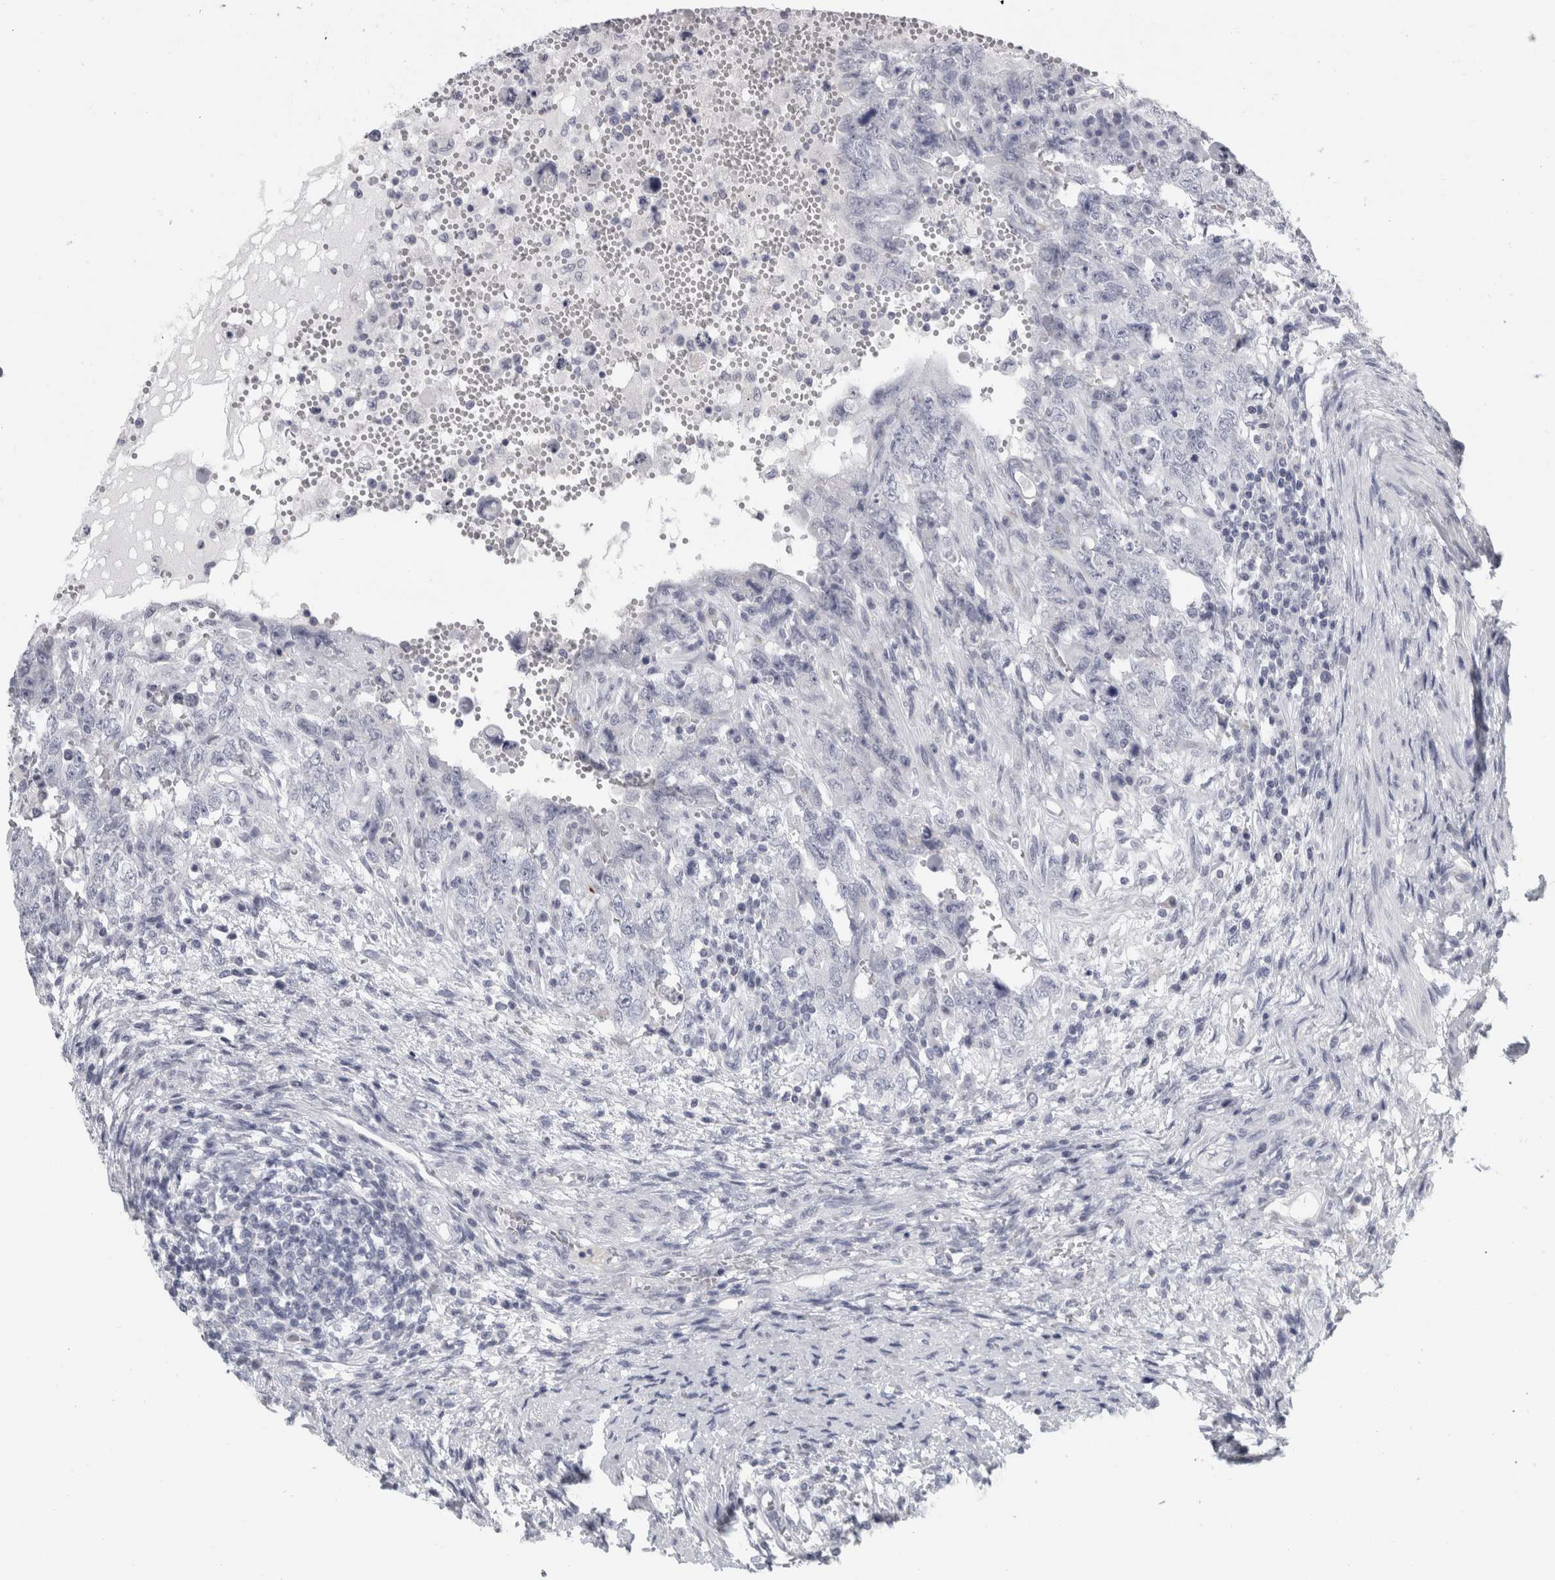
{"staining": {"intensity": "negative", "quantity": "none", "location": "none"}, "tissue": "testis cancer", "cell_type": "Tumor cells", "image_type": "cancer", "snomed": [{"axis": "morphology", "description": "Carcinoma, Embryonal, NOS"}, {"axis": "topography", "description": "Testis"}], "caption": "A histopathology image of testis cancer stained for a protein displays no brown staining in tumor cells. The staining is performed using DAB brown chromogen with nuclei counter-stained in using hematoxylin.", "gene": "CPE", "patient": {"sex": "male", "age": 26}}